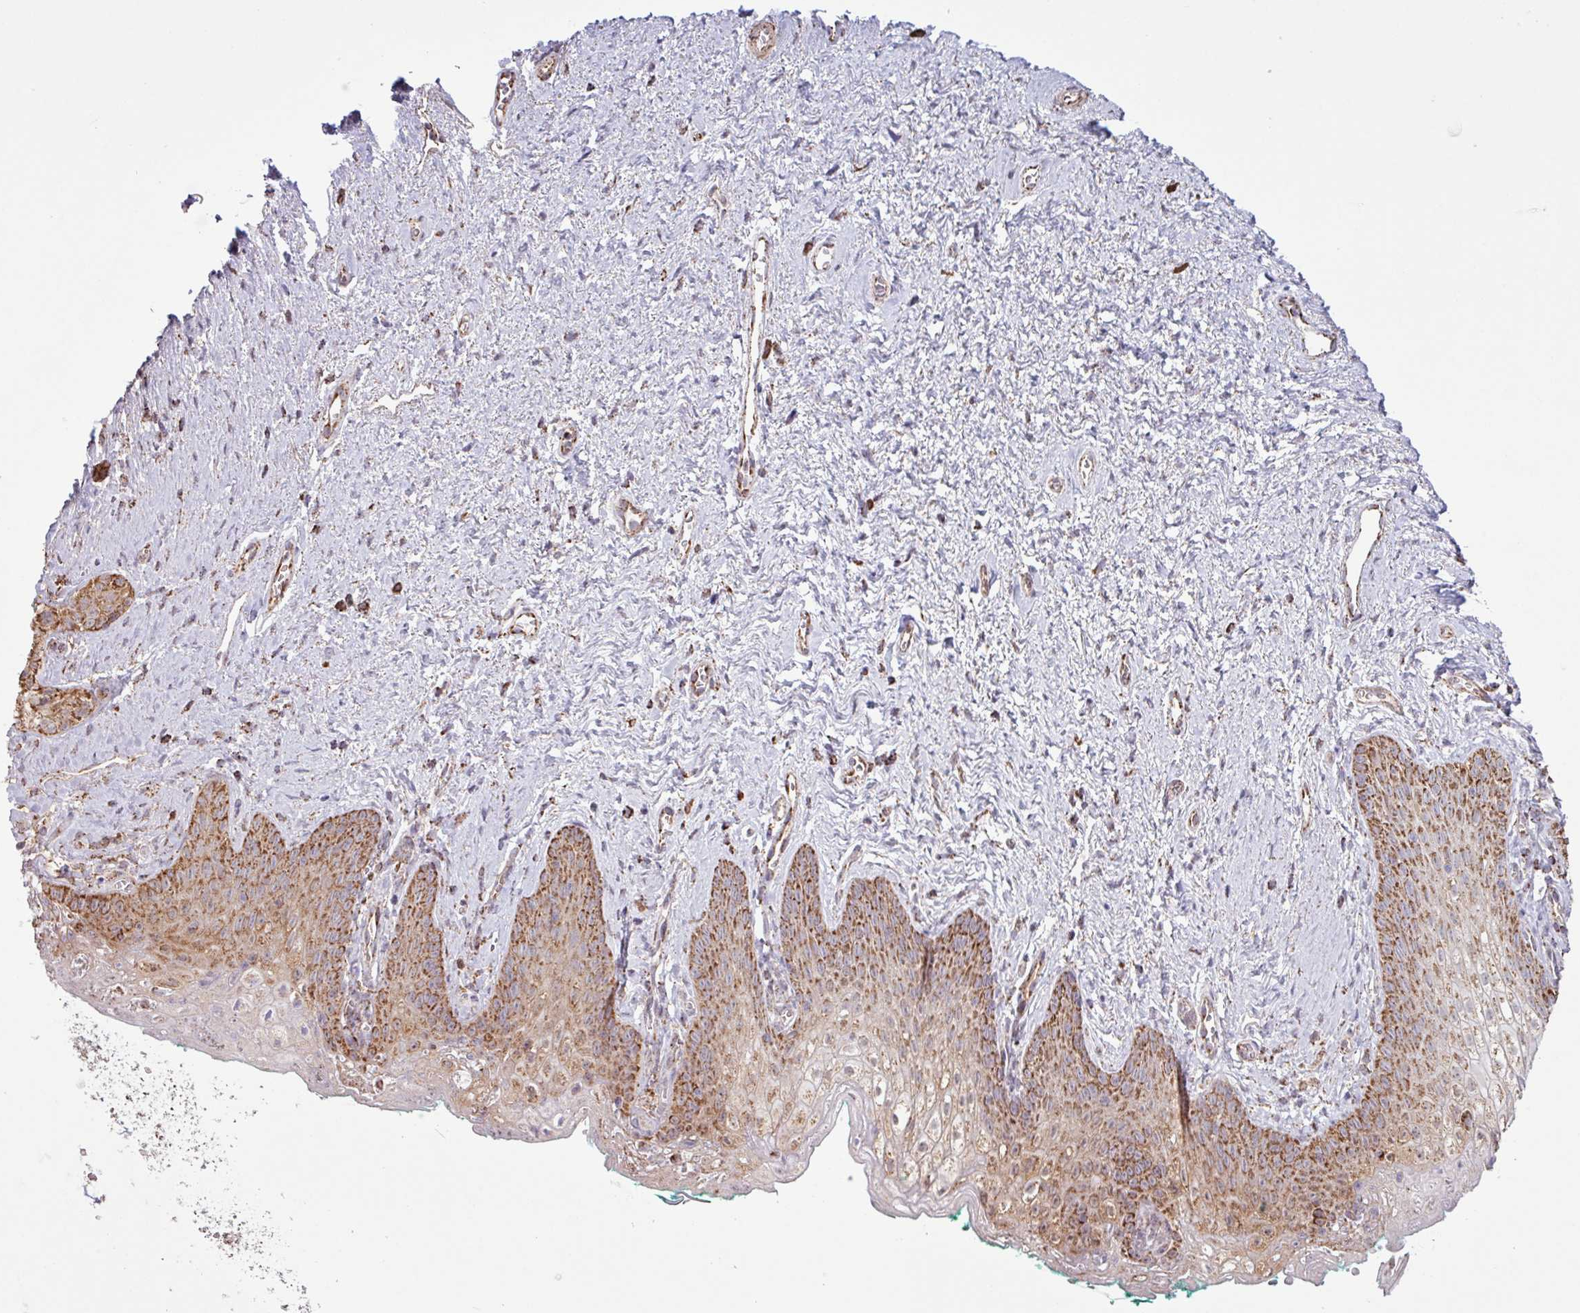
{"staining": {"intensity": "strong", "quantity": "25%-75%", "location": "cytoplasmic/membranous"}, "tissue": "vagina", "cell_type": "Squamous epithelial cells", "image_type": "normal", "snomed": [{"axis": "morphology", "description": "Normal tissue, NOS"}, {"axis": "topography", "description": "Vulva"}, {"axis": "topography", "description": "Vagina"}, {"axis": "topography", "description": "Peripheral nerve tissue"}], "caption": "This photomicrograph shows immunohistochemistry (IHC) staining of benign human vagina, with high strong cytoplasmic/membranous staining in about 25%-75% of squamous epithelial cells.", "gene": "ALG8", "patient": {"sex": "female", "age": 66}}